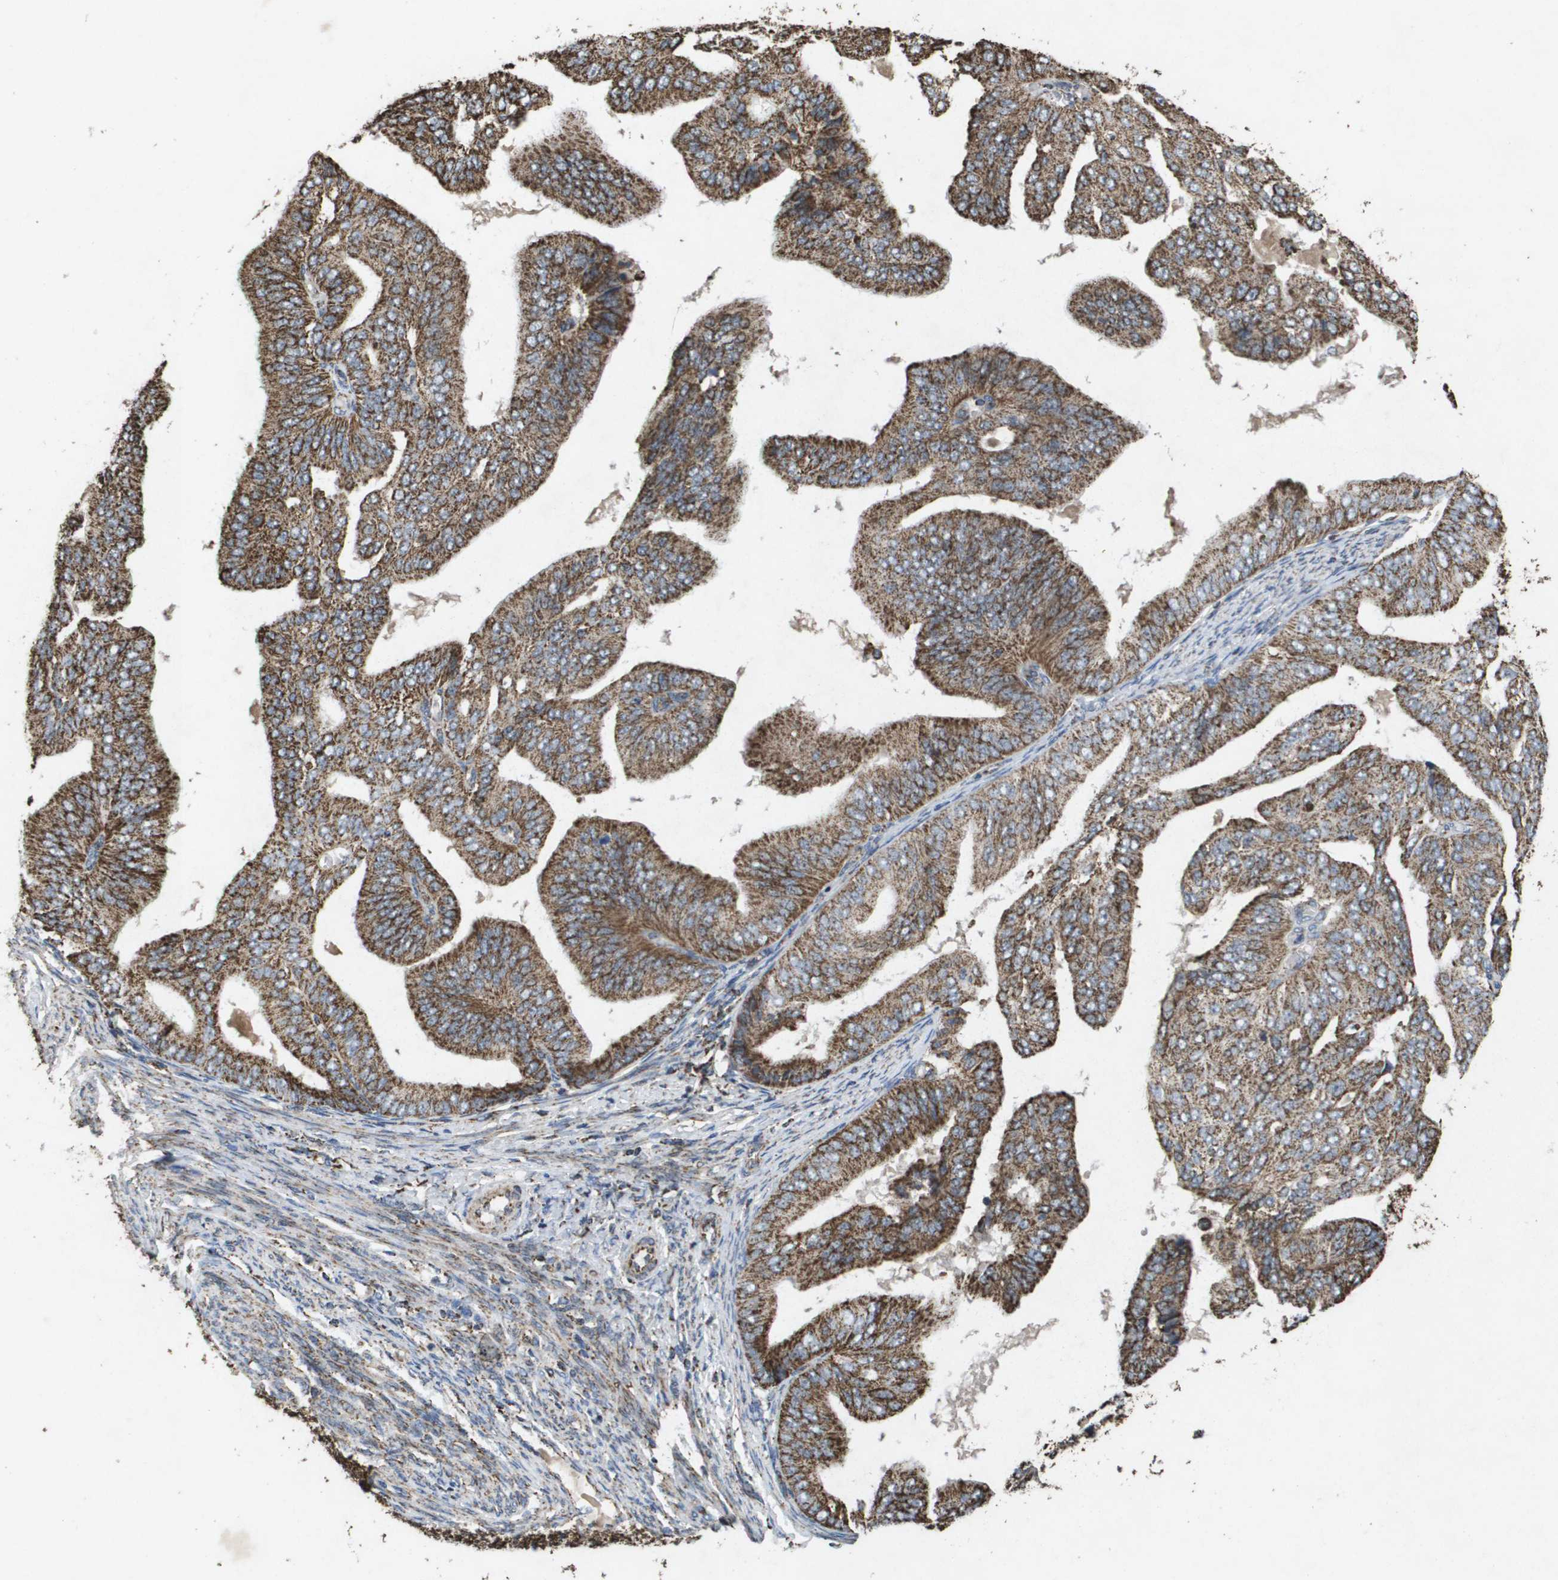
{"staining": {"intensity": "moderate", "quantity": ">75%", "location": "cytoplasmic/membranous"}, "tissue": "endometrial cancer", "cell_type": "Tumor cells", "image_type": "cancer", "snomed": [{"axis": "morphology", "description": "Adenocarcinoma, NOS"}, {"axis": "topography", "description": "Endometrium"}], "caption": "Endometrial cancer was stained to show a protein in brown. There is medium levels of moderate cytoplasmic/membranous staining in about >75% of tumor cells.", "gene": "HSPE1", "patient": {"sex": "female", "age": 58}}